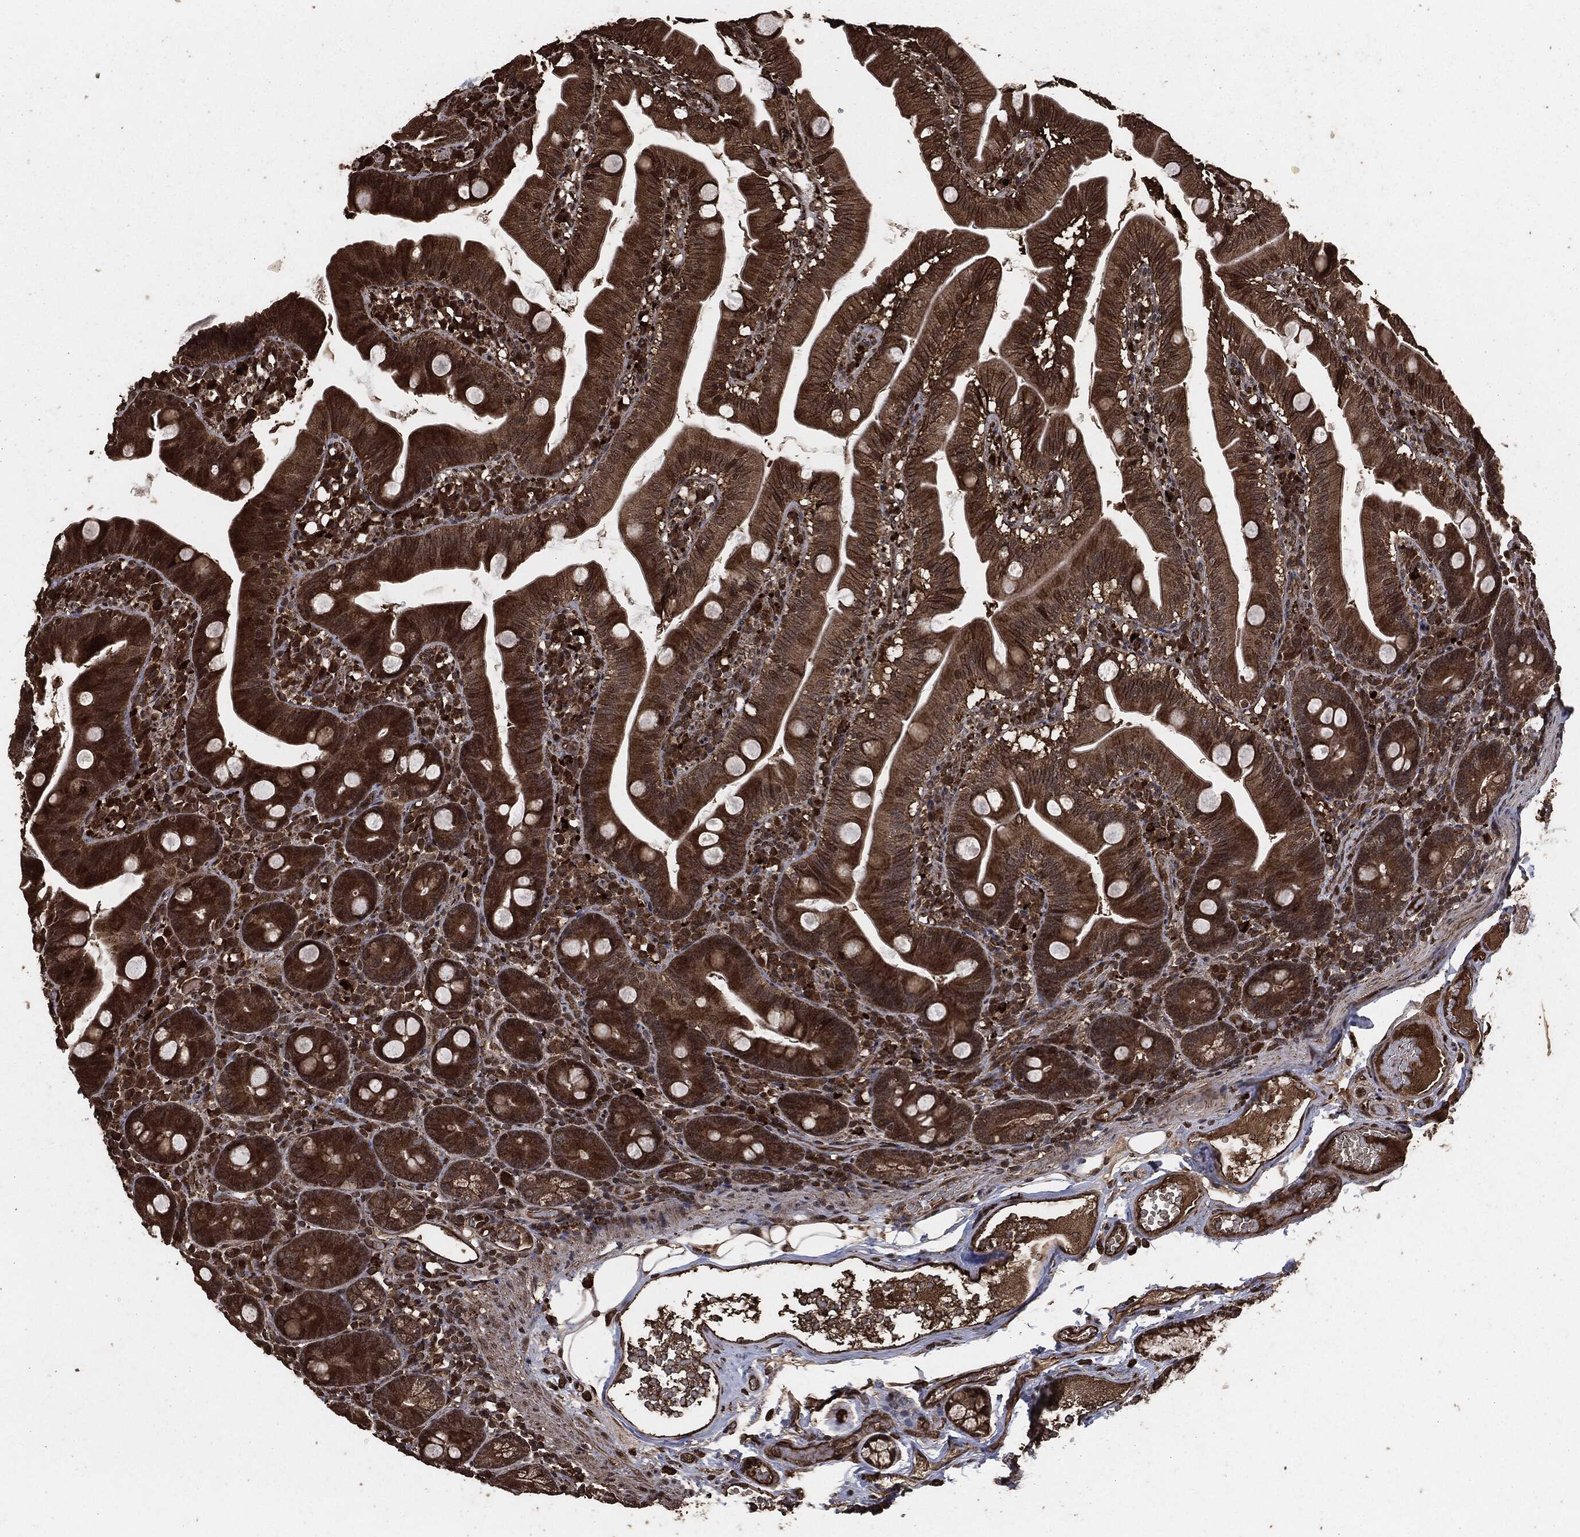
{"staining": {"intensity": "strong", "quantity": "25%-75%", "location": "cytoplasmic/membranous"}, "tissue": "duodenum", "cell_type": "Glandular cells", "image_type": "normal", "snomed": [{"axis": "morphology", "description": "Normal tissue, NOS"}, {"axis": "topography", "description": "Duodenum"}], "caption": "Duodenum stained with immunohistochemistry shows strong cytoplasmic/membranous staining in about 25%-75% of glandular cells. (IHC, brightfield microscopy, high magnification).", "gene": "EGFR", "patient": {"sex": "female", "age": 67}}